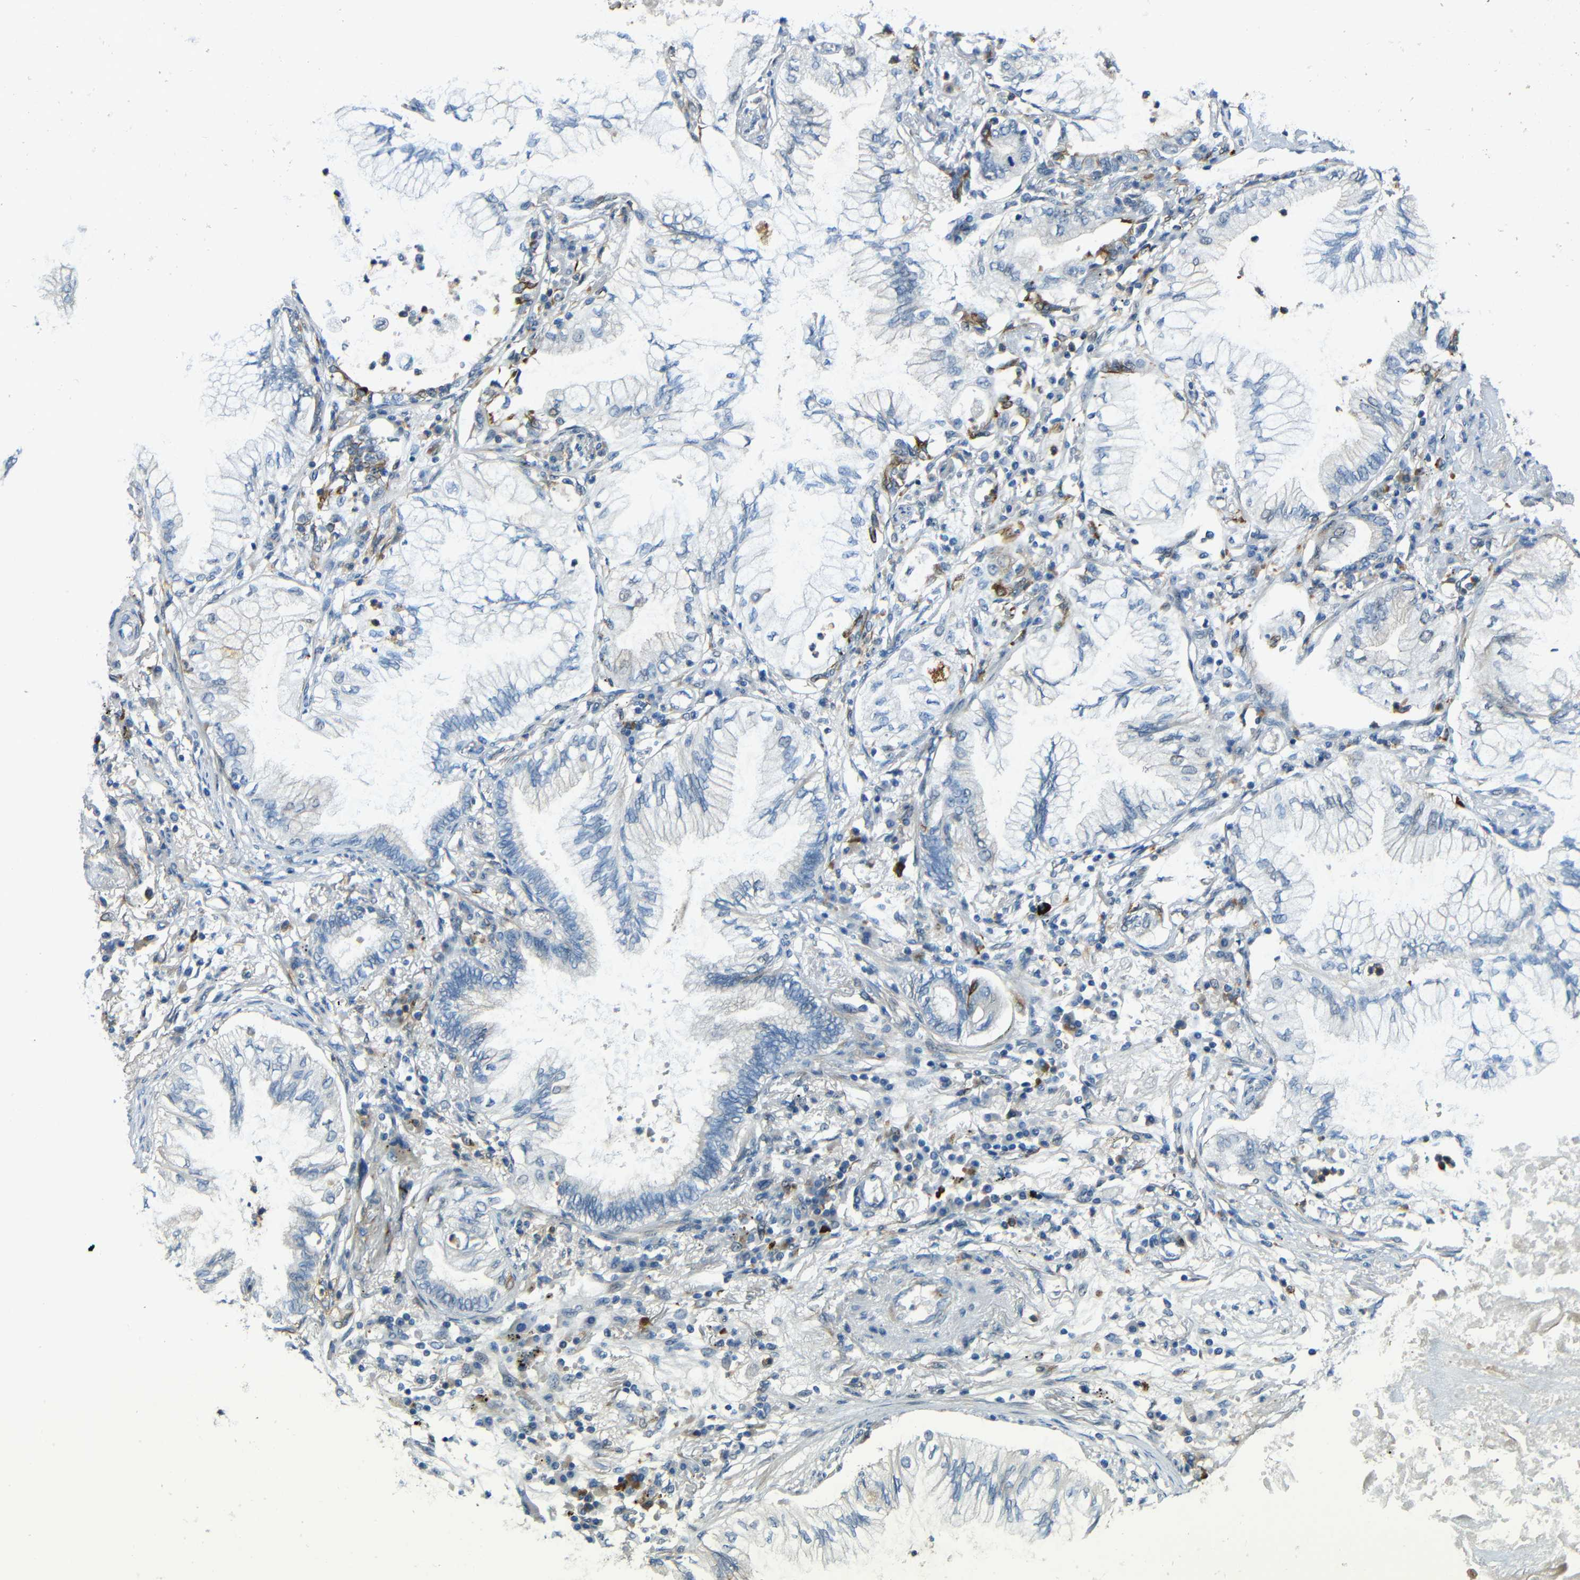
{"staining": {"intensity": "weak", "quantity": "<25%", "location": "cytoplasmic/membranous"}, "tissue": "lung cancer", "cell_type": "Tumor cells", "image_type": "cancer", "snomed": [{"axis": "morphology", "description": "Normal tissue, NOS"}, {"axis": "morphology", "description": "Adenocarcinoma, NOS"}, {"axis": "topography", "description": "Bronchus"}, {"axis": "topography", "description": "Lung"}], "caption": "Lung cancer was stained to show a protein in brown. There is no significant positivity in tumor cells.", "gene": "DCLK1", "patient": {"sex": "female", "age": 70}}